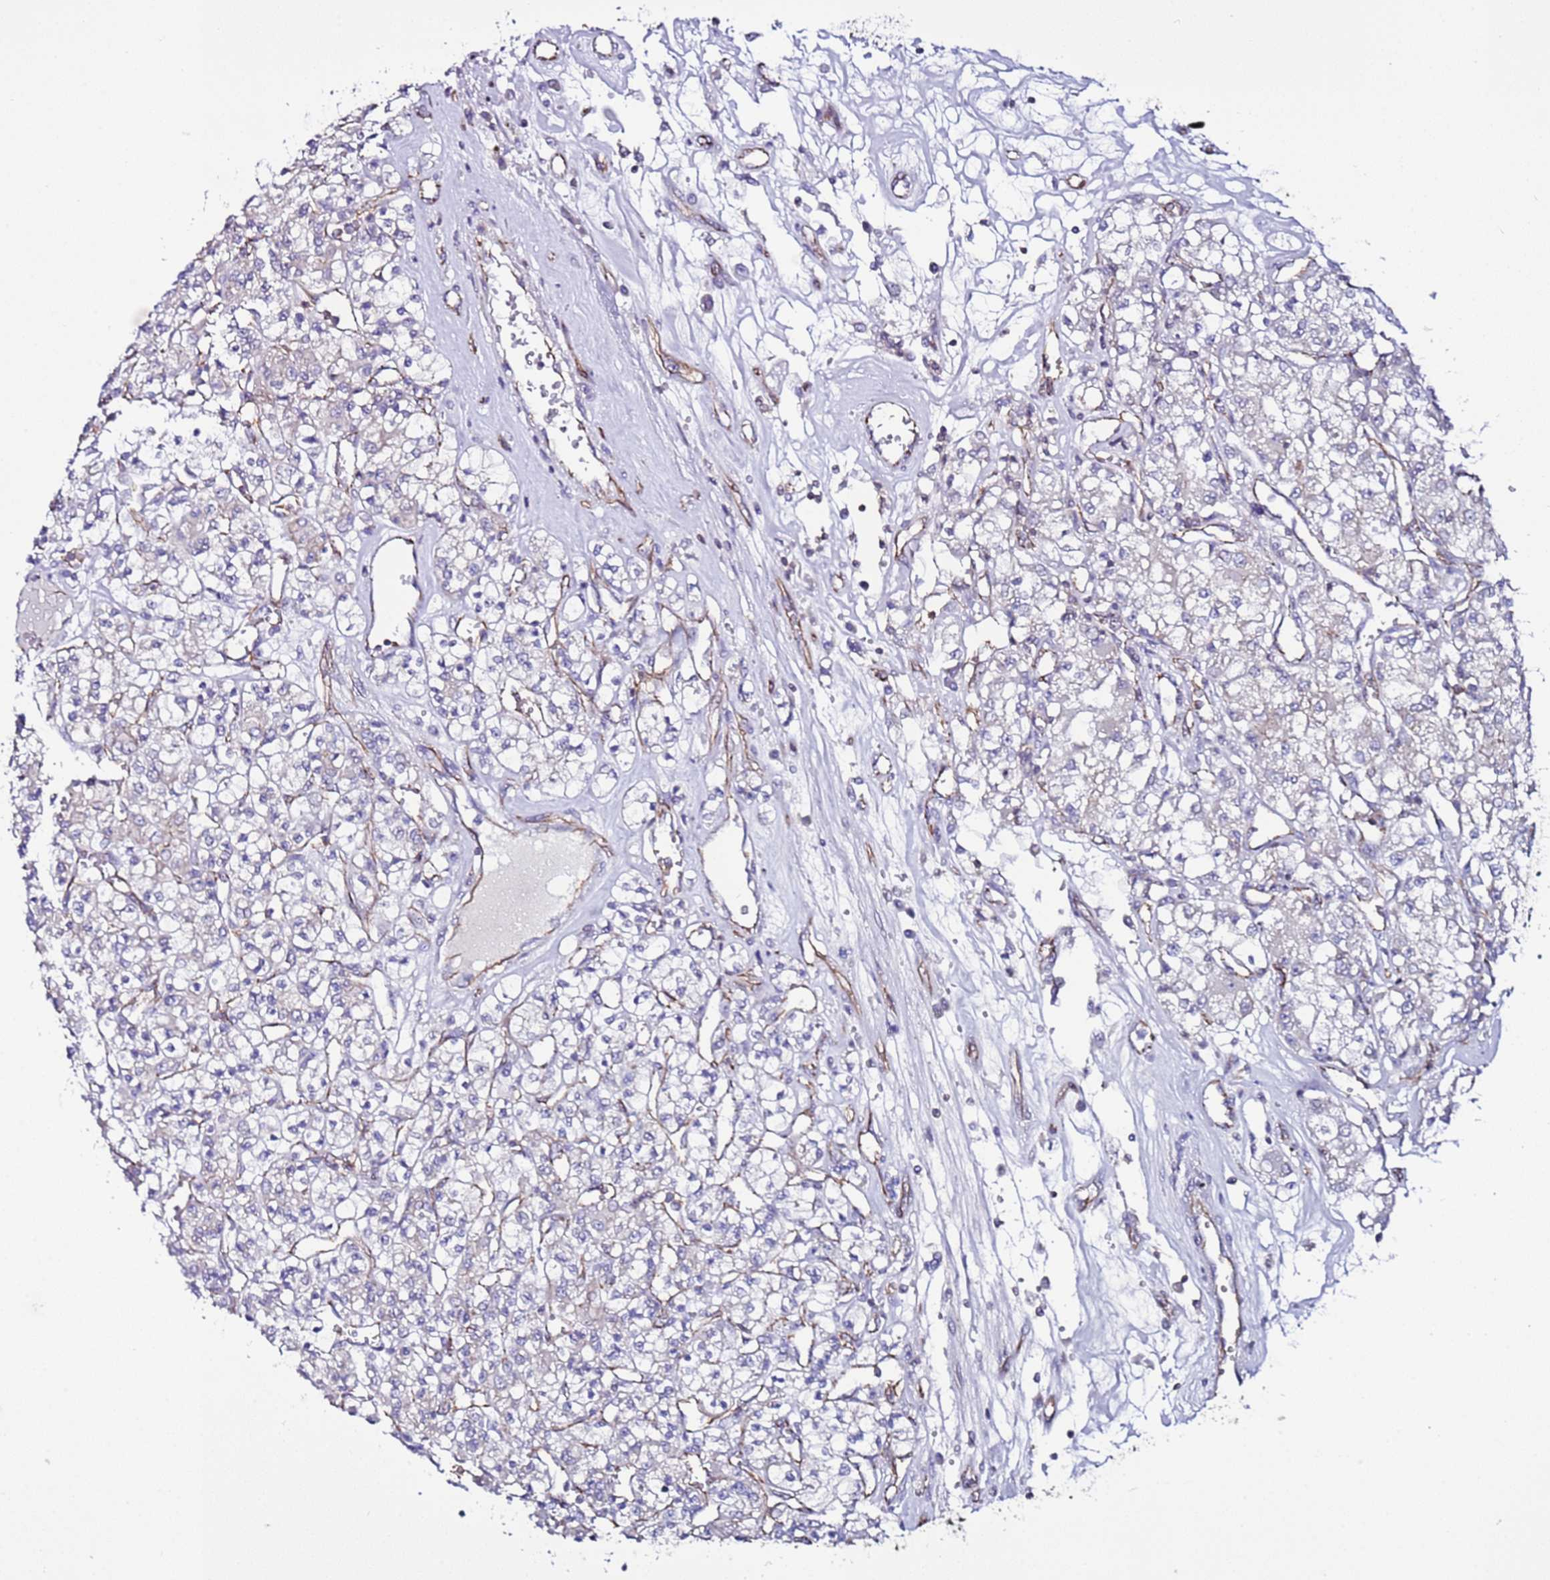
{"staining": {"intensity": "negative", "quantity": "none", "location": "none"}, "tissue": "renal cancer", "cell_type": "Tumor cells", "image_type": "cancer", "snomed": [{"axis": "morphology", "description": "Adenocarcinoma, NOS"}, {"axis": "topography", "description": "Kidney"}], "caption": "Renal cancer was stained to show a protein in brown. There is no significant positivity in tumor cells.", "gene": "TENM3", "patient": {"sex": "female", "age": 59}}